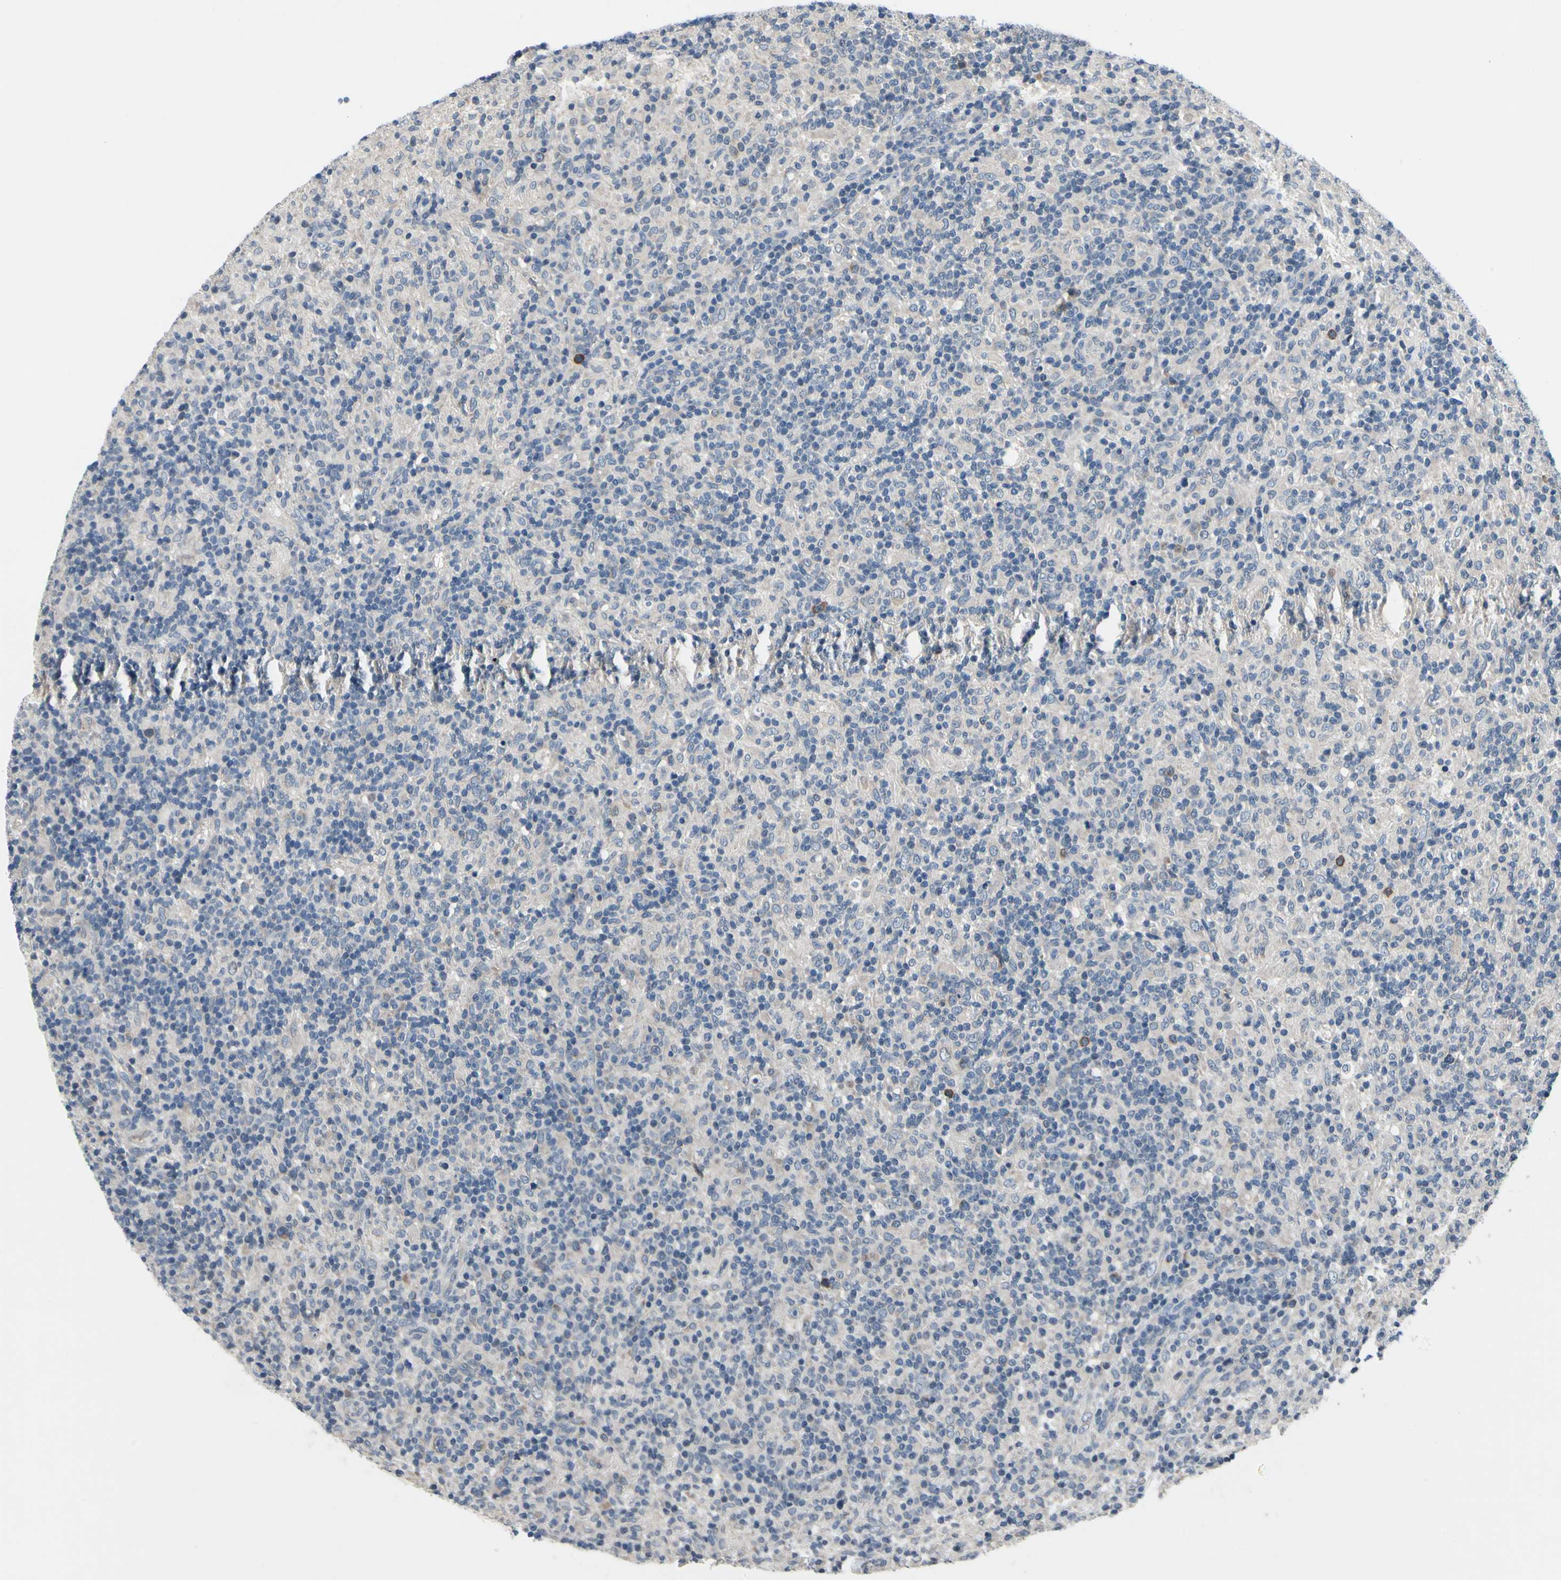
{"staining": {"intensity": "negative", "quantity": "none", "location": "none"}, "tissue": "lymphoma", "cell_type": "Tumor cells", "image_type": "cancer", "snomed": [{"axis": "morphology", "description": "Hodgkin's disease, NOS"}, {"axis": "topography", "description": "Lymph node"}], "caption": "Lymphoma was stained to show a protein in brown. There is no significant positivity in tumor cells.", "gene": "SELENOK", "patient": {"sex": "male", "age": 70}}